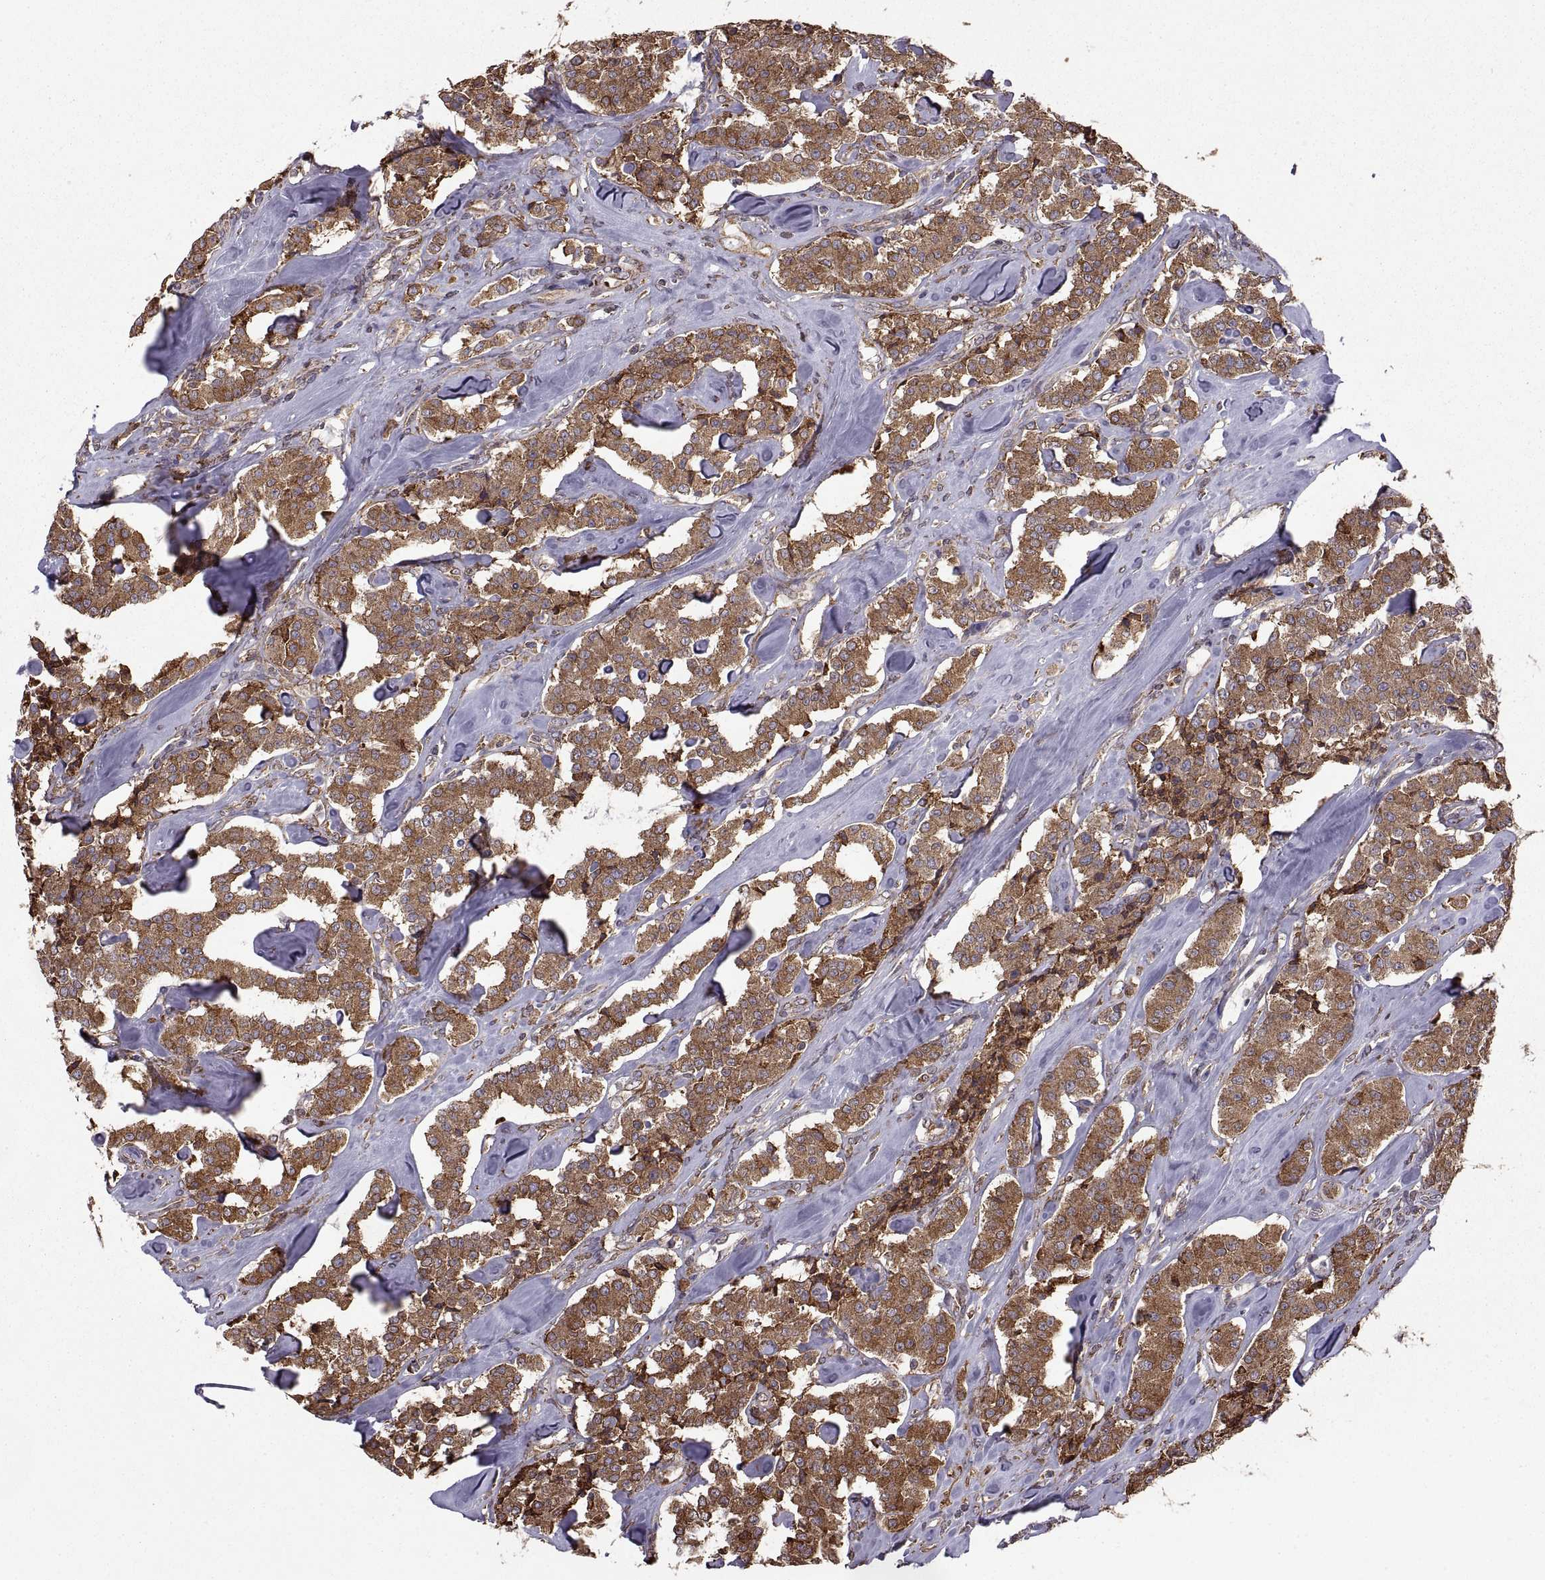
{"staining": {"intensity": "moderate", "quantity": ">75%", "location": "cytoplasmic/membranous"}, "tissue": "carcinoid", "cell_type": "Tumor cells", "image_type": "cancer", "snomed": [{"axis": "morphology", "description": "Carcinoid, malignant, NOS"}, {"axis": "topography", "description": "Pancreas"}], "caption": "IHC micrograph of neoplastic tissue: carcinoid stained using IHC displays medium levels of moderate protein expression localized specifically in the cytoplasmic/membranous of tumor cells, appearing as a cytoplasmic/membranous brown color.", "gene": "PDIA3", "patient": {"sex": "male", "age": 41}}